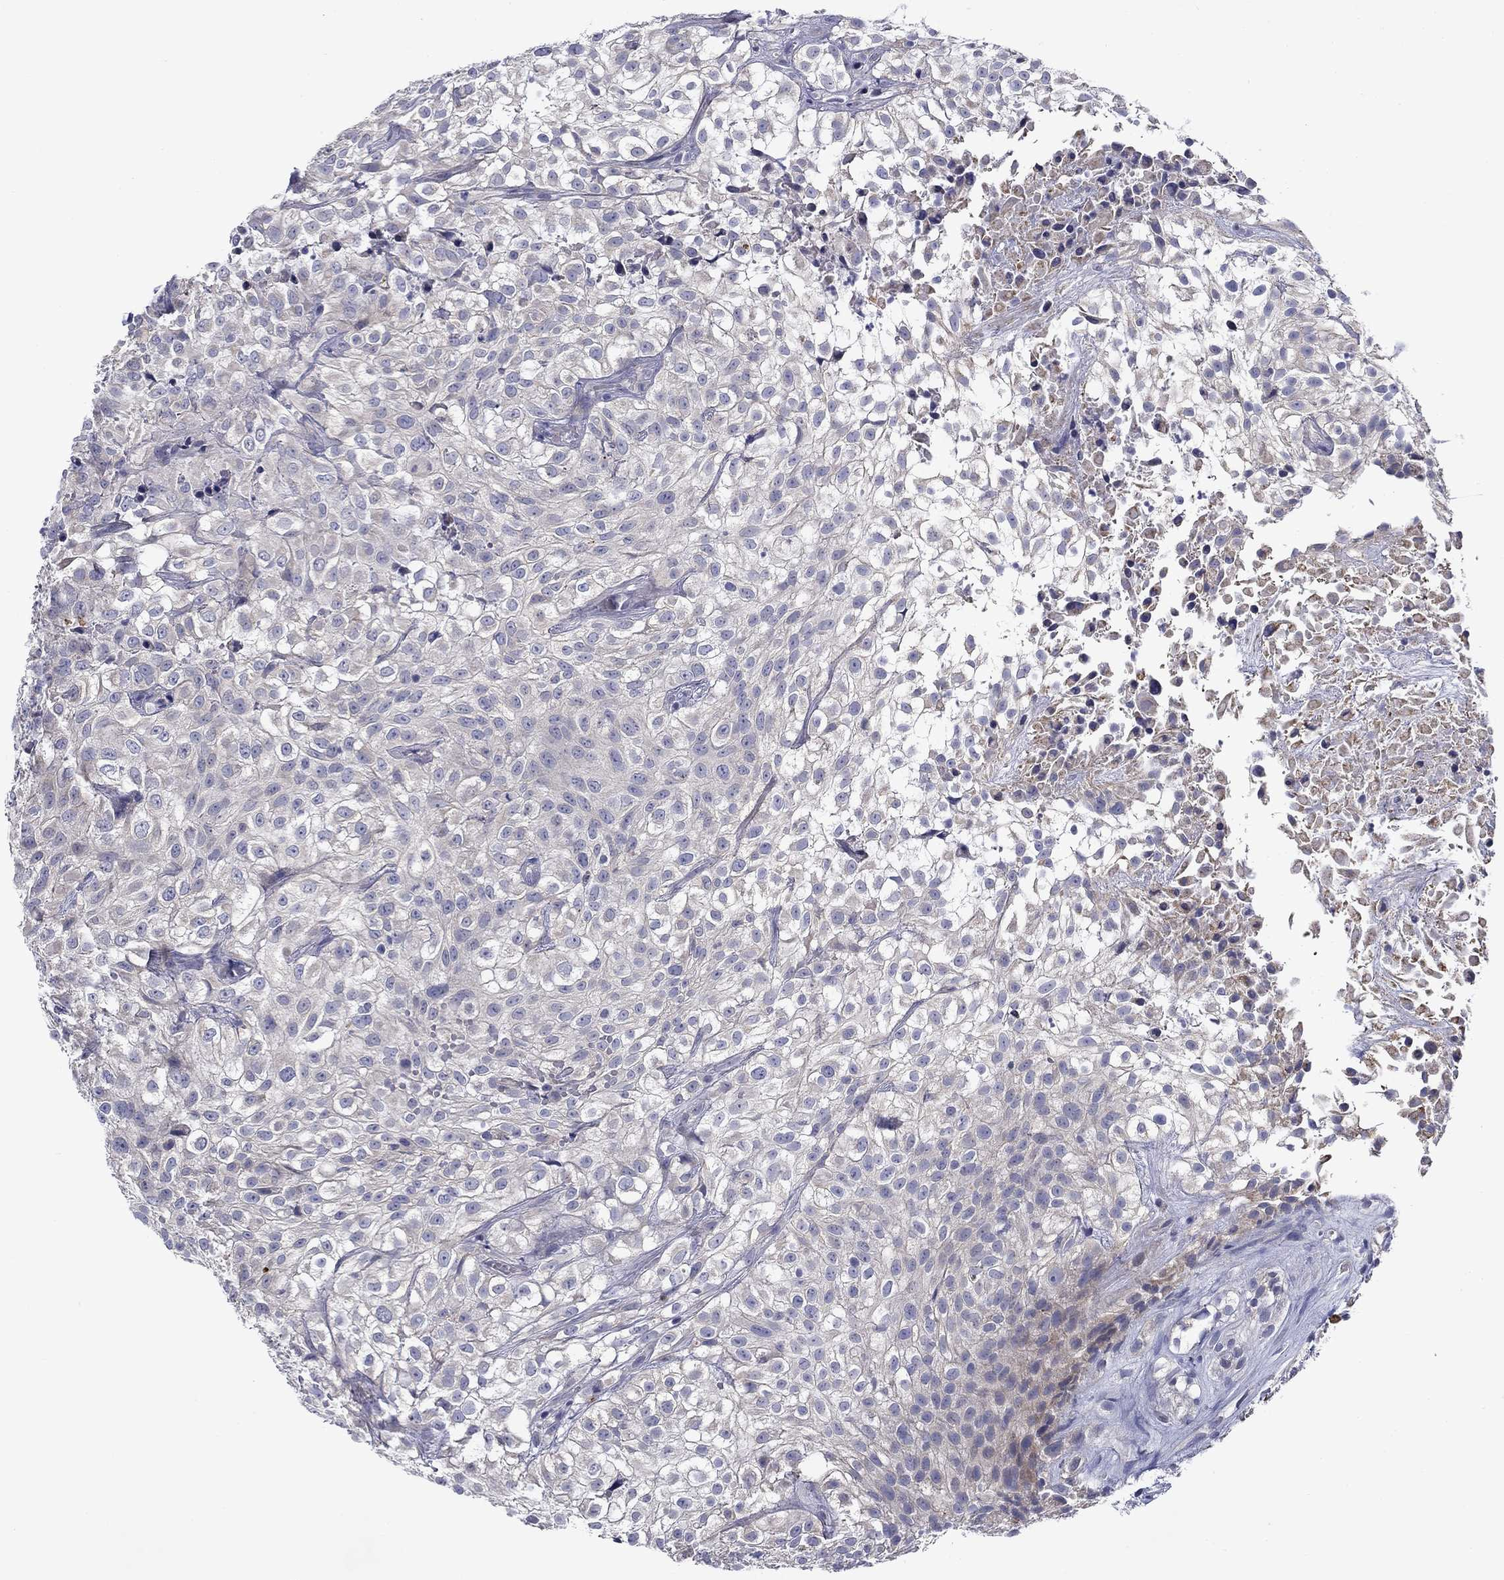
{"staining": {"intensity": "negative", "quantity": "none", "location": "none"}, "tissue": "urothelial cancer", "cell_type": "Tumor cells", "image_type": "cancer", "snomed": [{"axis": "morphology", "description": "Urothelial carcinoma, High grade"}, {"axis": "topography", "description": "Urinary bladder"}], "caption": "IHC image of urothelial cancer stained for a protein (brown), which displays no expression in tumor cells.", "gene": "SPATA7", "patient": {"sex": "male", "age": 56}}